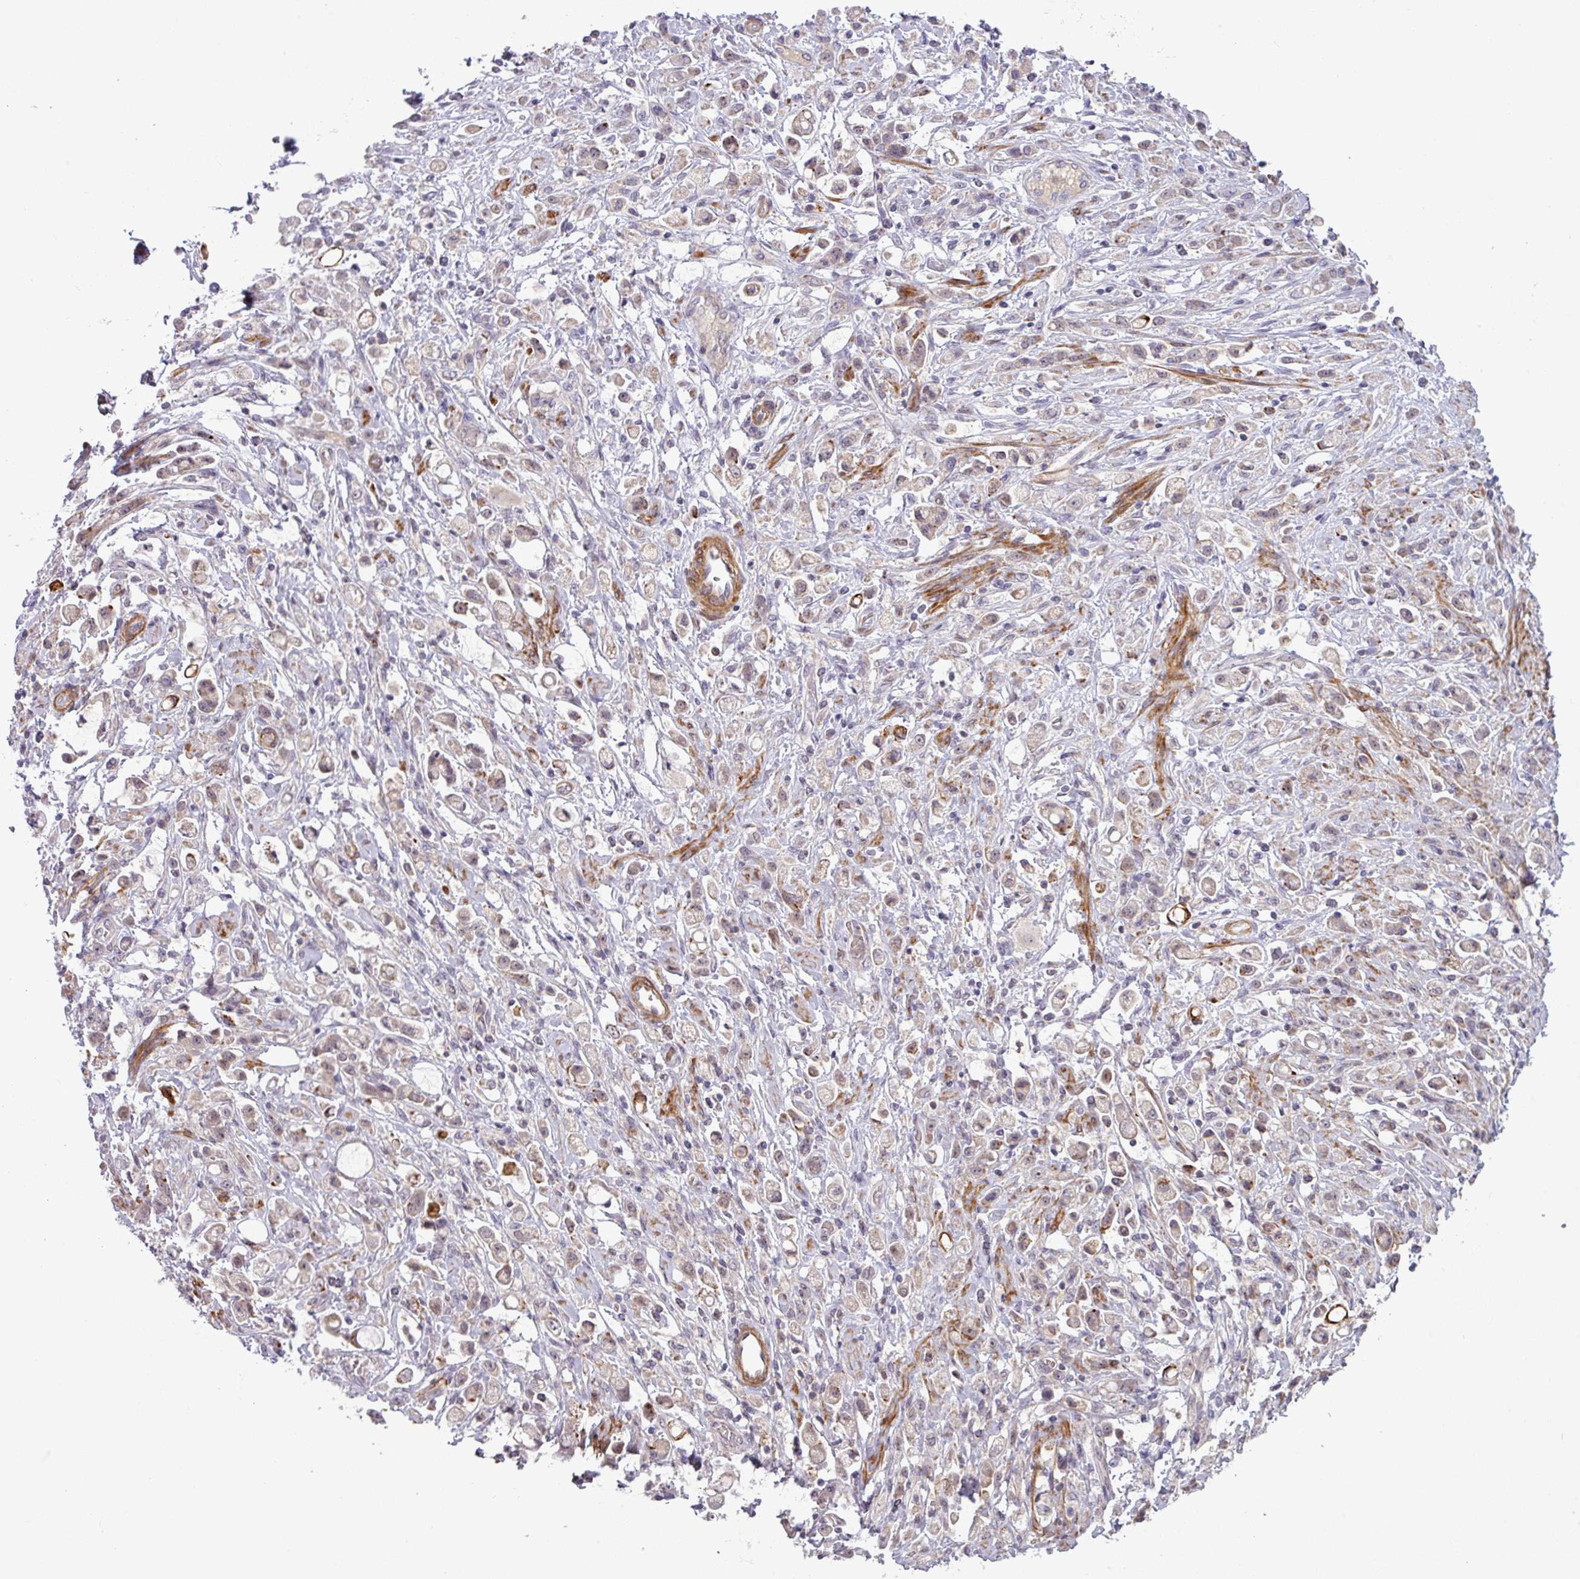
{"staining": {"intensity": "weak", "quantity": "<25%", "location": "cytoplasmic/membranous"}, "tissue": "stomach cancer", "cell_type": "Tumor cells", "image_type": "cancer", "snomed": [{"axis": "morphology", "description": "Adenocarcinoma, NOS"}, {"axis": "topography", "description": "Stomach"}], "caption": "Immunohistochemistry photomicrograph of neoplastic tissue: adenocarcinoma (stomach) stained with DAB shows no significant protein expression in tumor cells. (Stains: DAB immunohistochemistry (IHC) with hematoxylin counter stain, Microscopy: brightfield microscopy at high magnification).", "gene": "ZNF35", "patient": {"sex": "female", "age": 60}}